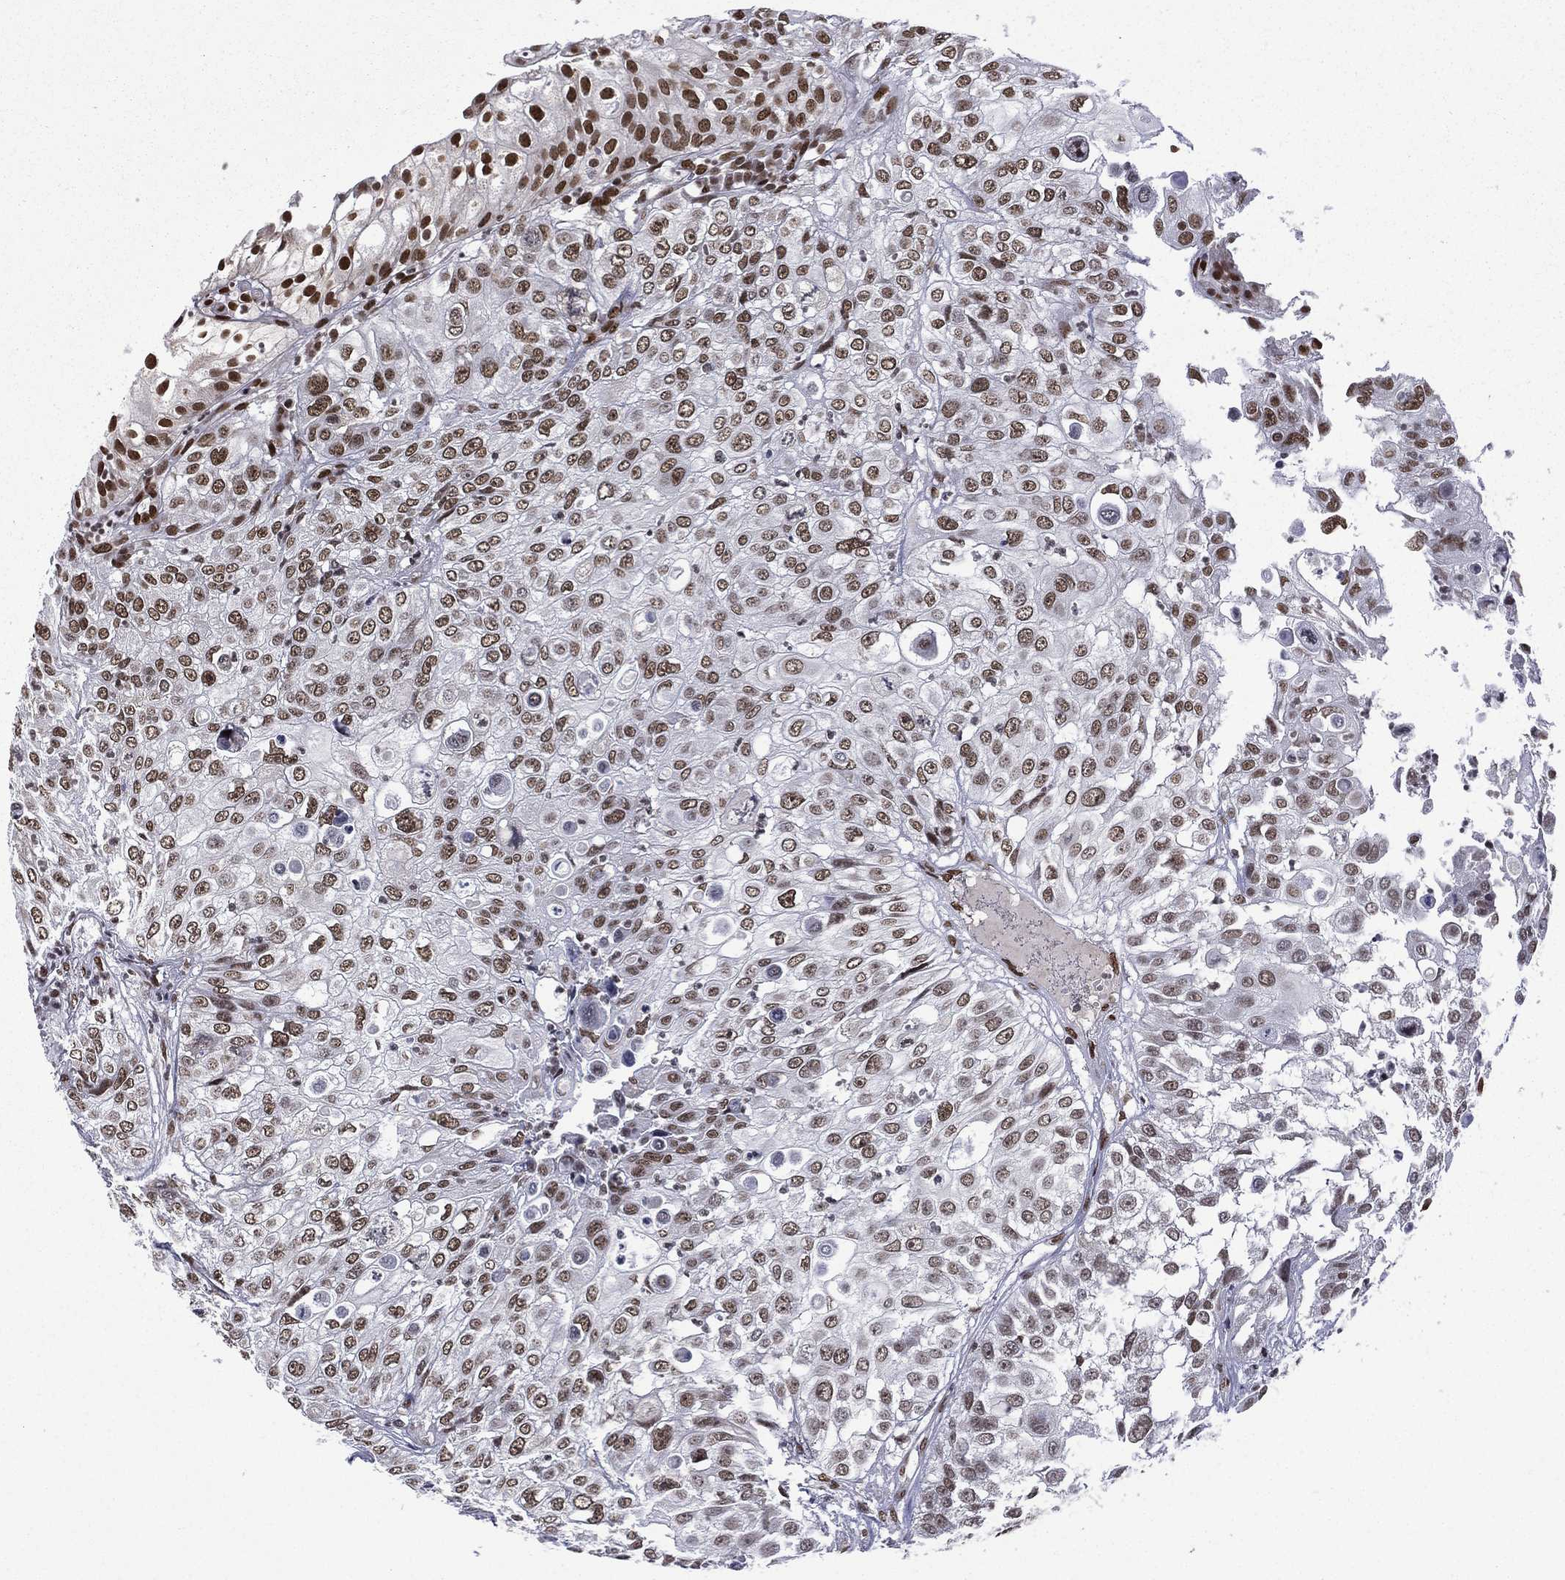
{"staining": {"intensity": "strong", "quantity": "<25%", "location": "nuclear"}, "tissue": "urothelial cancer", "cell_type": "Tumor cells", "image_type": "cancer", "snomed": [{"axis": "morphology", "description": "Urothelial carcinoma, High grade"}, {"axis": "topography", "description": "Urinary bladder"}], "caption": "Immunohistochemical staining of human urothelial cancer displays strong nuclear protein positivity in approximately <25% of tumor cells.", "gene": "C5orf24", "patient": {"sex": "female", "age": 79}}